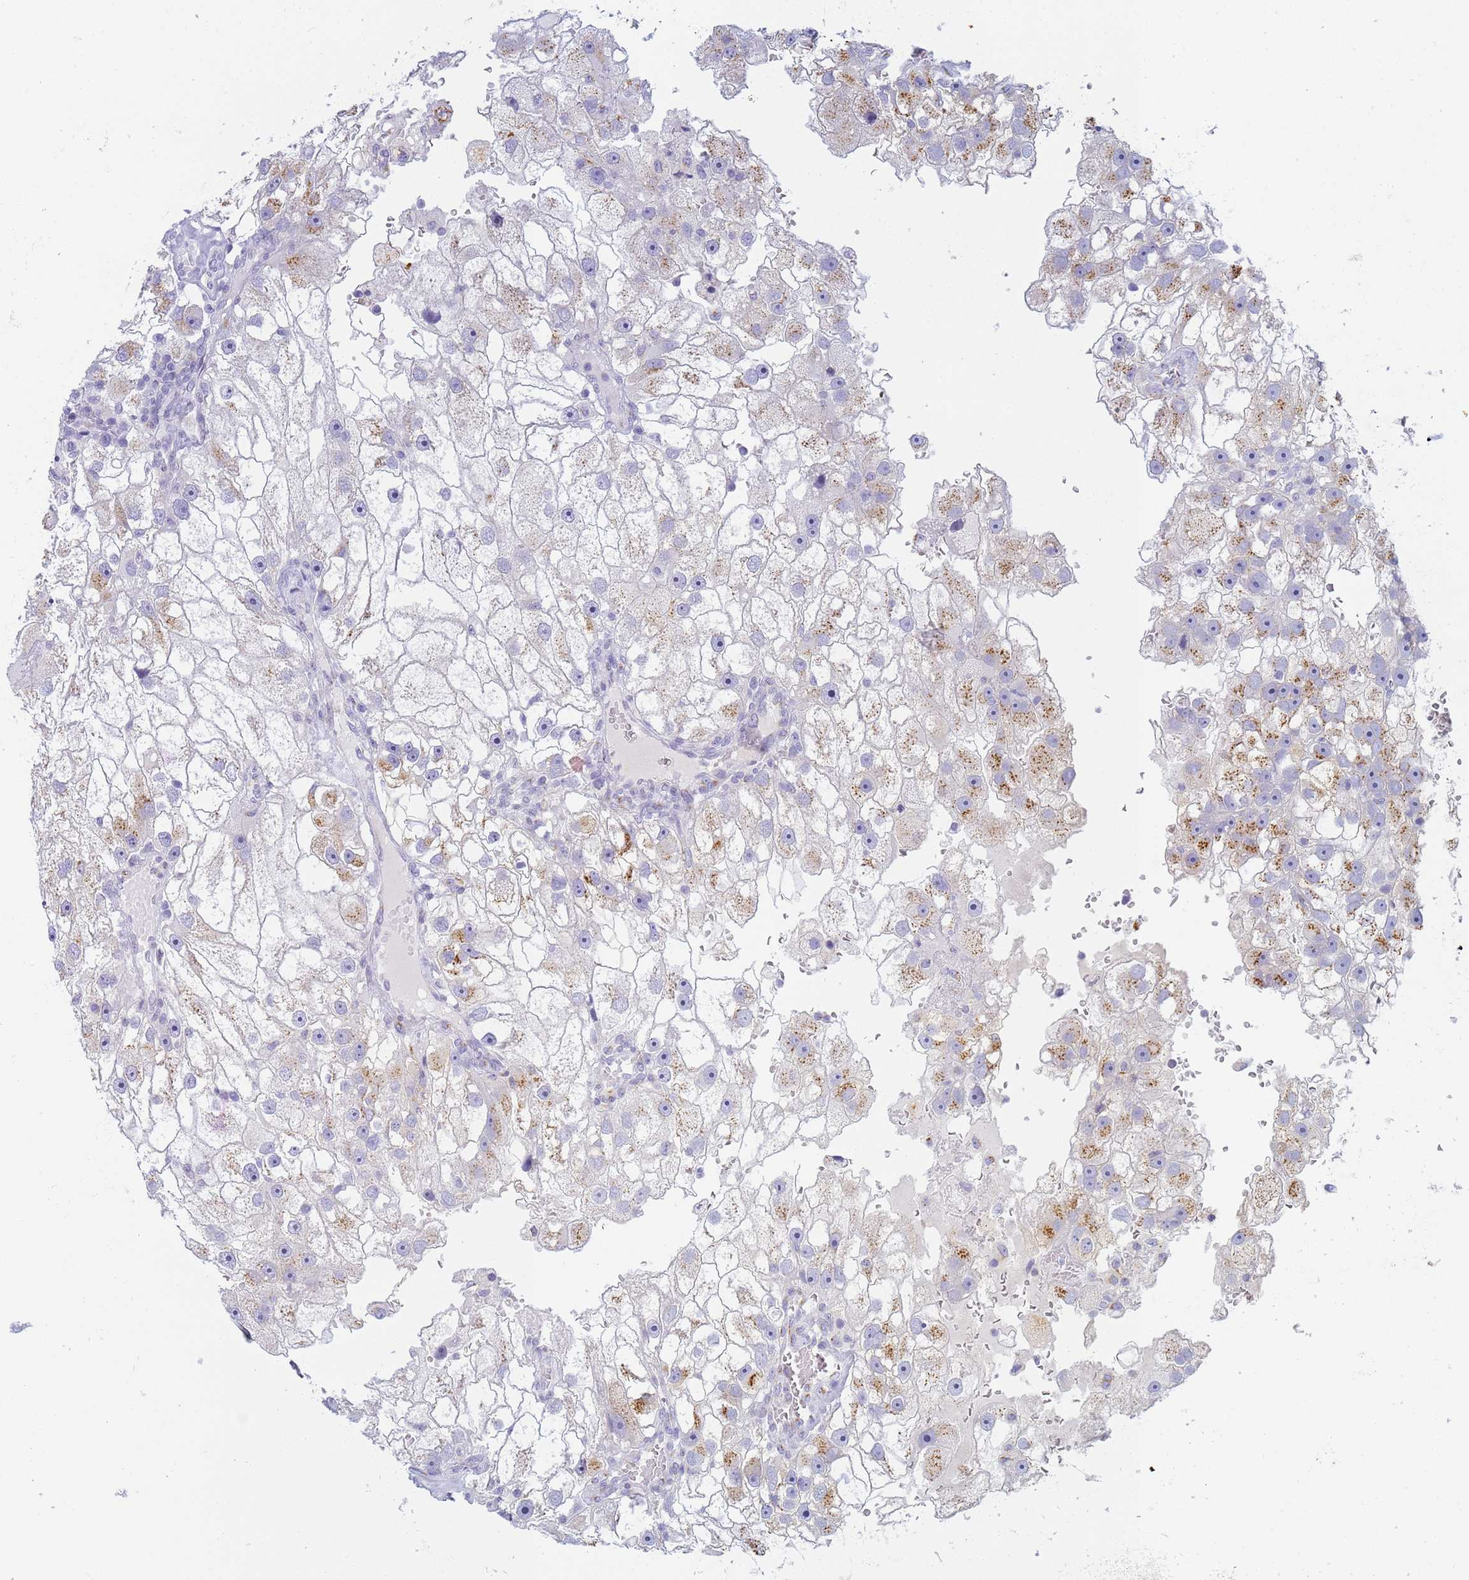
{"staining": {"intensity": "moderate", "quantity": "<25%", "location": "cytoplasmic/membranous"}, "tissue": "renal cancer", "cell_type": "Tumor cells", "image_type": "cancer", "snomed": [{"axis": "morphology", "description": "Adenocarcinoma, NOS"}, {"axis": "topography", "description": "Kidney"}], "caption": "Immunohistochemical staining of adenocarcinoma (renal) demonstrates low levels of moderate cytoplasmic/membranous positivity in about <25% of tumor cells.", "gene": "CR1", "patient": {"sex": "male", "age": 63}}